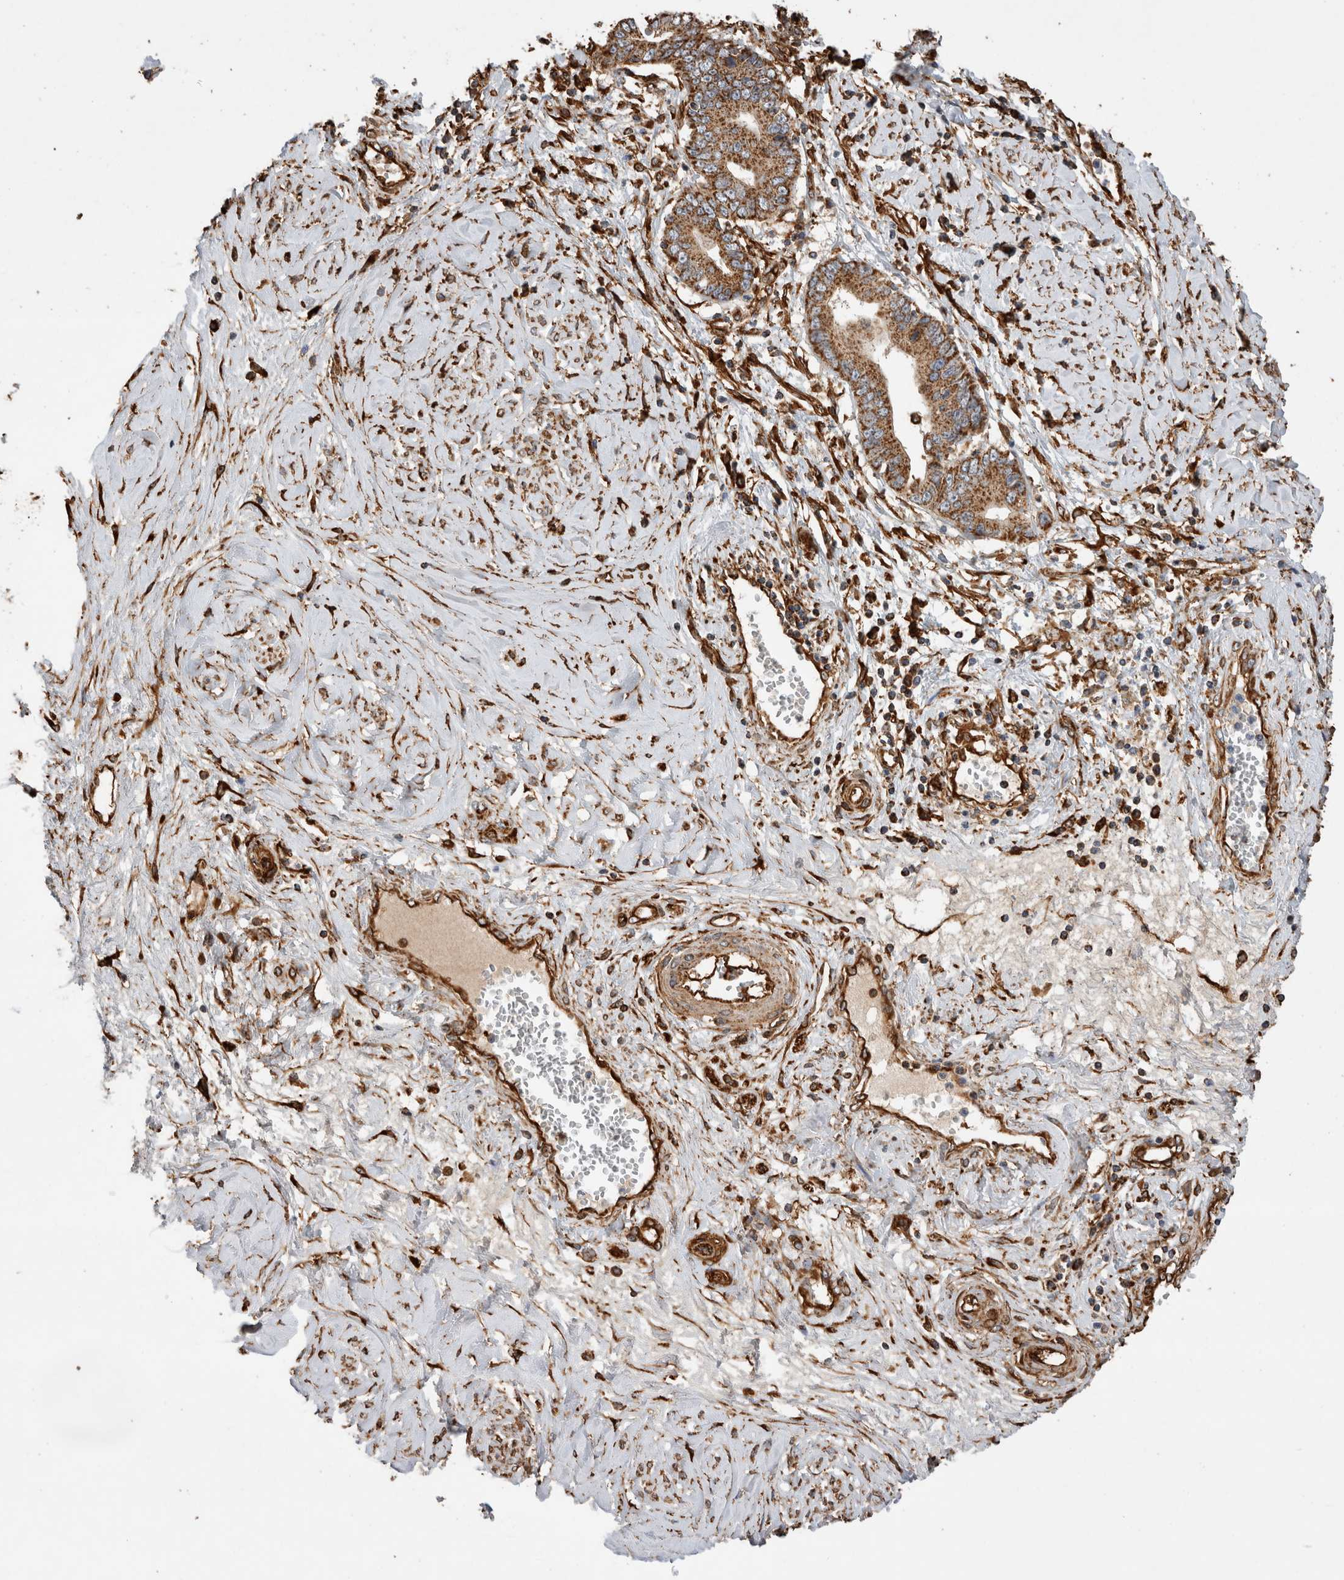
{"staining": {"intensity": "moderate", "quantity": ">75%", "location": "cytoplasmic/membranous"}, "tissue": "cervical cancer", "cell_type": "Tumor cells", "image_type": "cancer", "snomed": [{"axis": "morphology", "description": "Adenocarcinoma, NOS"}, {"axis": "topography", "description": "Cervix"}], "caption": "Cervical cancer (adenocarcinoma) stained with DAB (3,3'-diaminobenzidine) immunohistochemistry (IHC) demonstrates medium levels of moderate cytoplasmic/membranous staining in approximately >75% of tumor cells.", "gene": "ZNF397", "patient": {"sex": "female", "age": 44}}